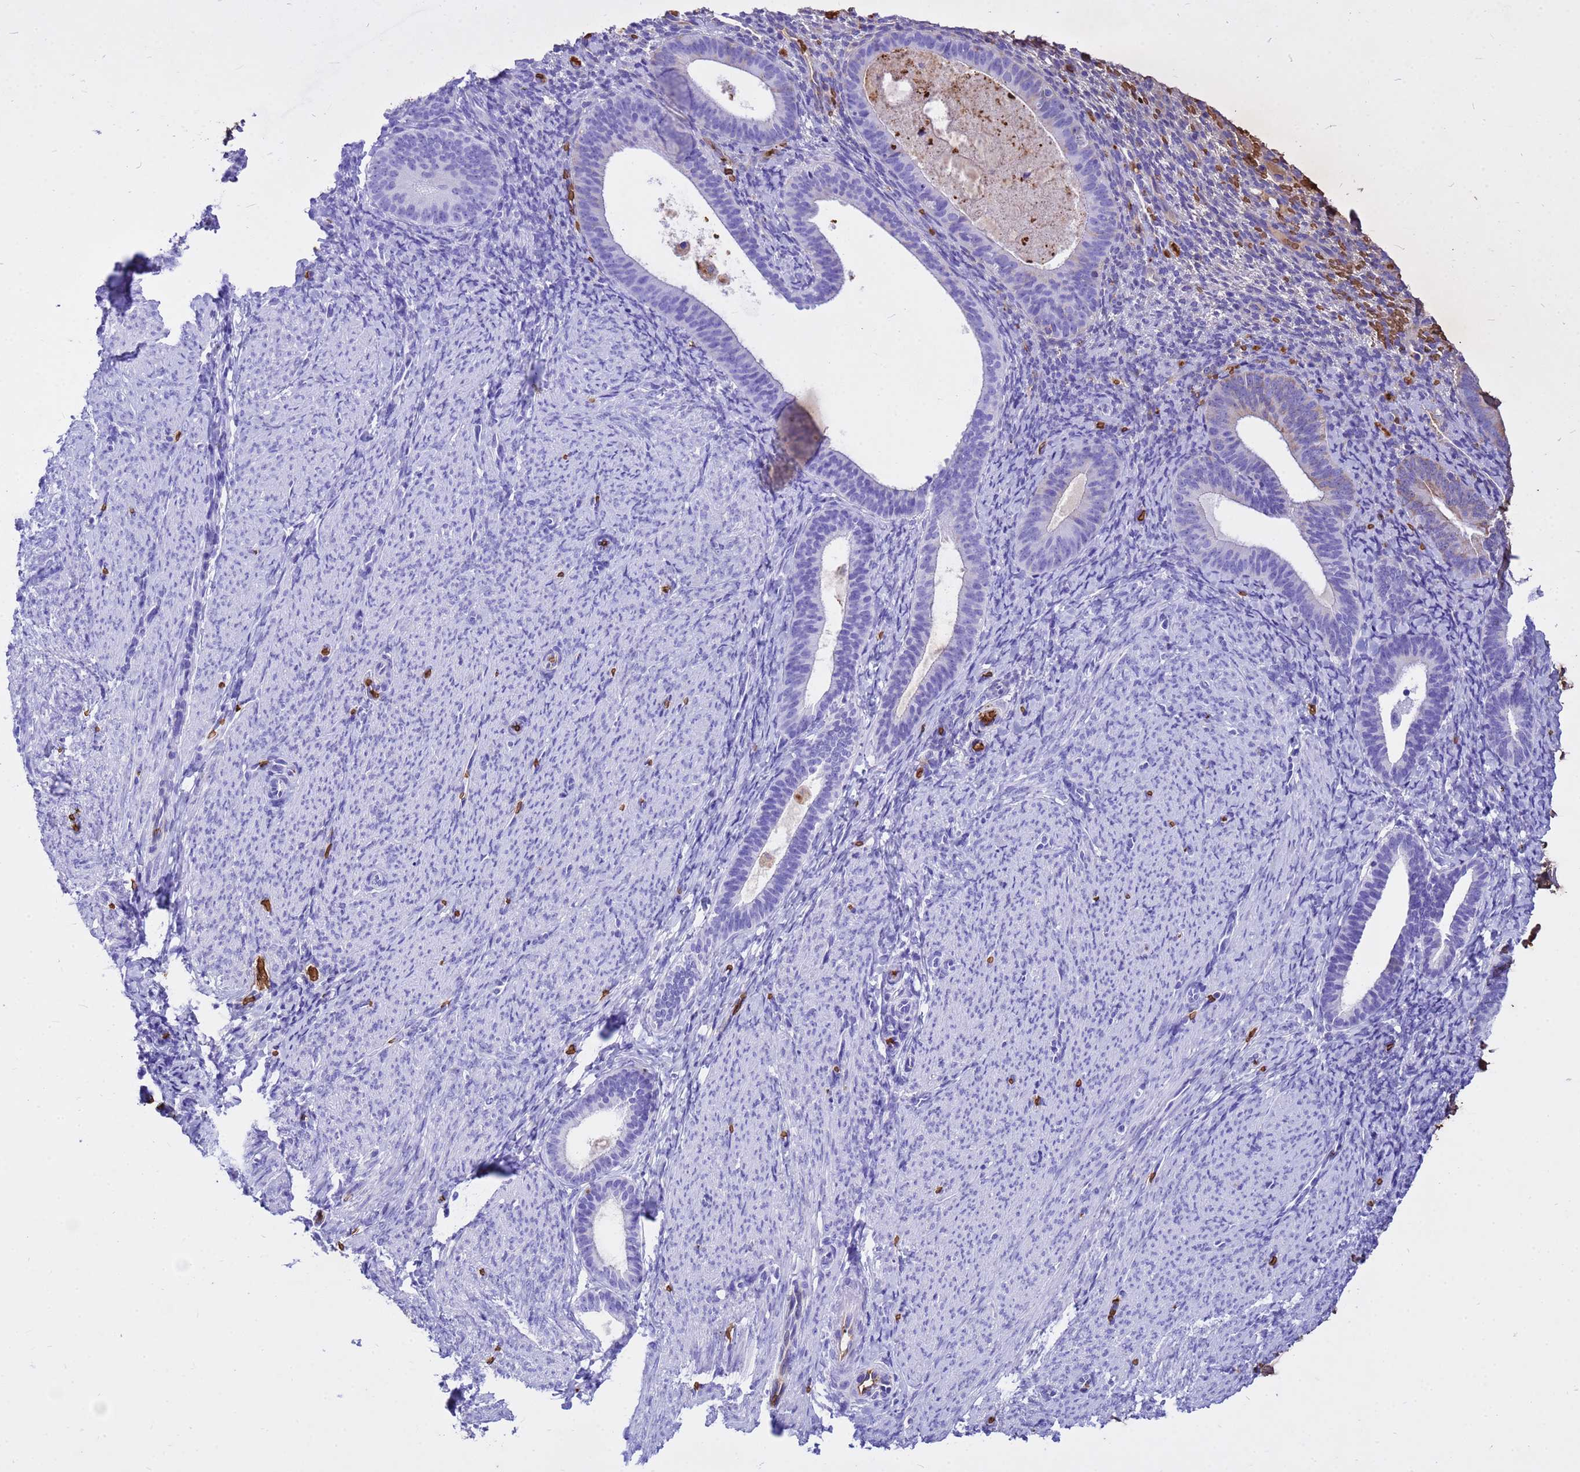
{"staining": {"intensity": "weak", "quantity": "<25%", "location": "cytoplasmic/membranous"}, "tissue": "endometrium", "cell_type": "Cells in endometrial stroma", "image_type": "normal", "snomed": [{"axis": "morphology", "description": "Normal tissue, NOS"}, {"axis": "topography", "description": "Endometrium"}], "caption": "This is an immunohistochemistry (IHC) photomicrograph of benign human endometrium. There is no staining in cells in endometrial stroma.", "gene": "HBA1", "patient": {"sex": "female", "age": 65}}